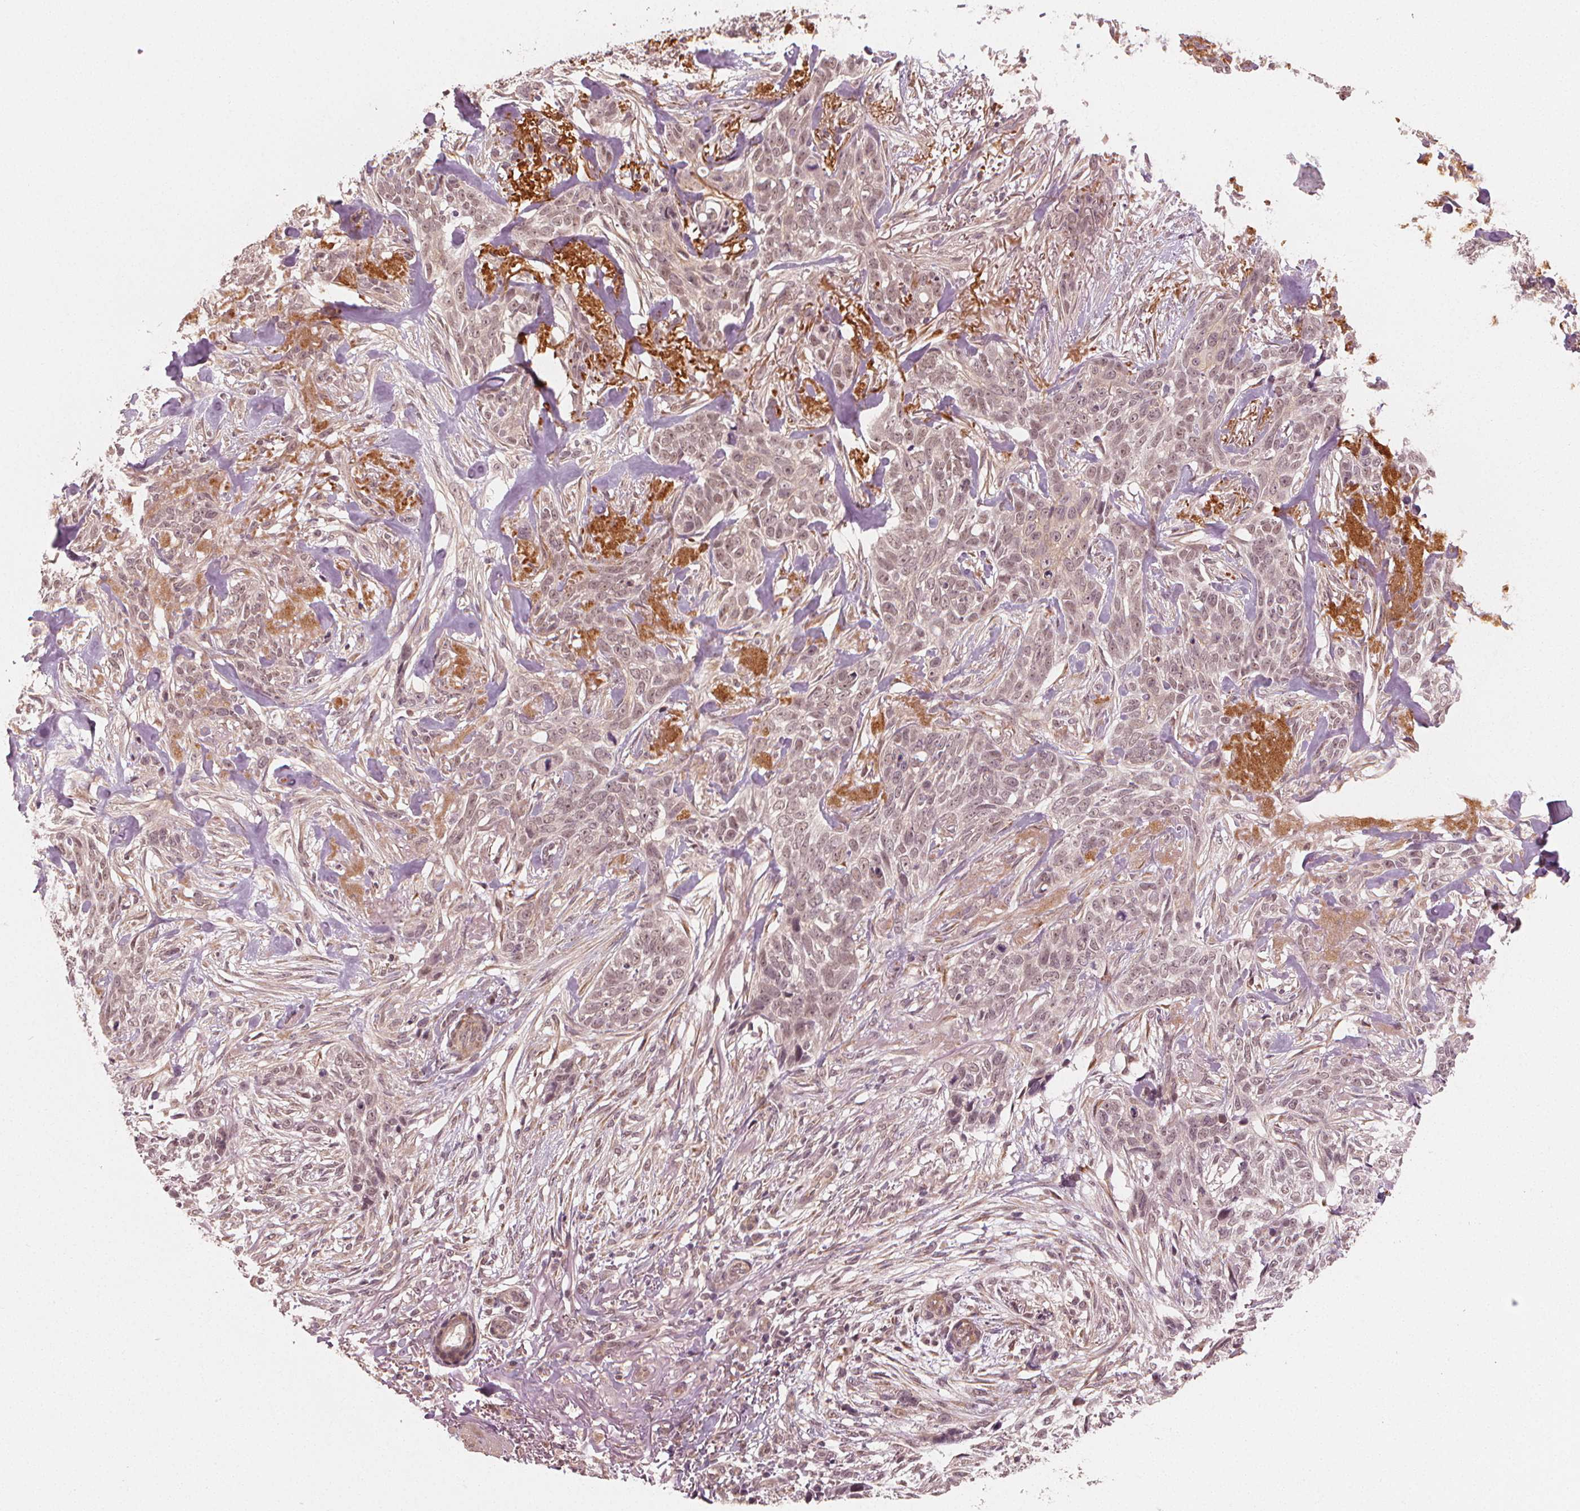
{"staining": {"intensity": "weak", "quantity": ">75%", "location": "nuclear"}, "tissue": "skin cancer", "cell_type": "Tumor cells", "image_type": "cancer", "snomed": [{"axis": "morphology", "description": "Basal cell carcinoma"}, {"axis": "topography", "description": "Skin"}], "caption": "IHC image of neoplastic tissue: skin cancer stained using IHC displays low levels of weak protein expression localized specifically in the nuclear of tumor cells, appearing as a nuclear brown color.", "gene": "CLBA1", "patient": {"sex": "male", "age": 74}}